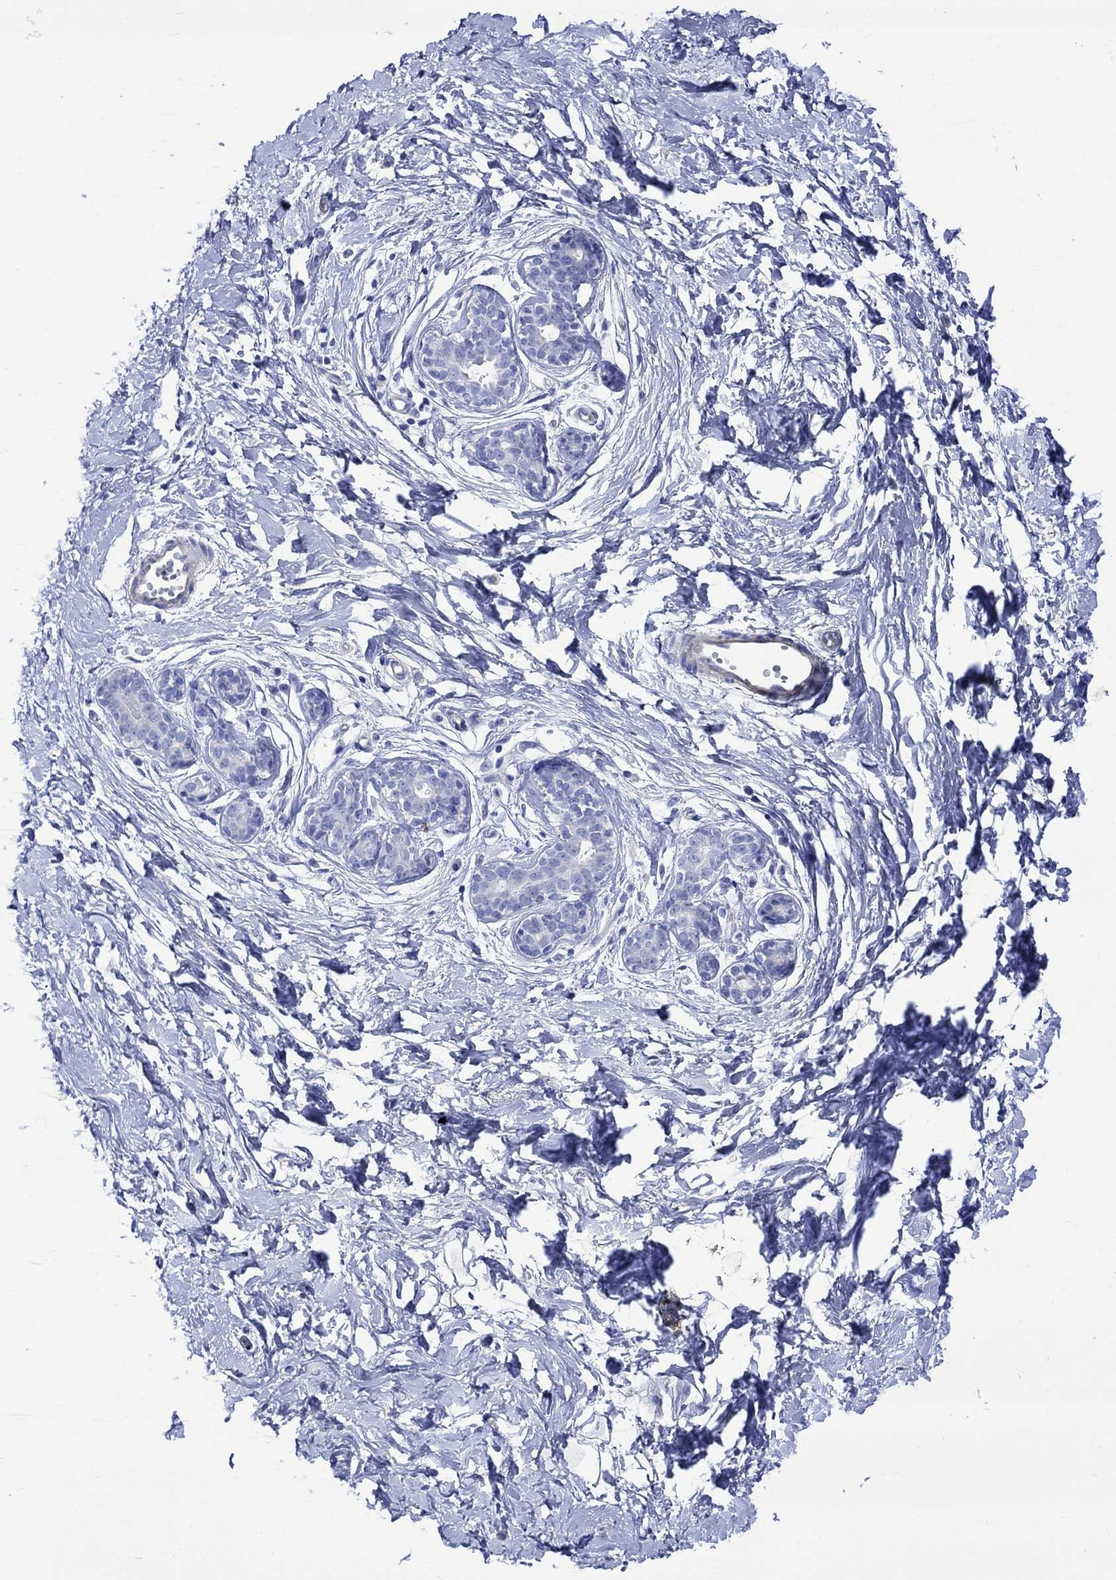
{"staining": {"intensity": "negative", "quantity": "none", "location": "none"}, "tissue": "breast", "cell_type": "Adipocytes", "image_type": "normal", "snomed": [{"axis": "morphology", "description": "Normal tissue, NOS"}, {"axis": "topography", "description": "Breast"}], "caption": "This is an immunohistochemistry micrograph of unremarkable human breast. There is no expression in adipocytes.", "gene": "HARBI1", "patient": {"sex": "female", "age": 37}}